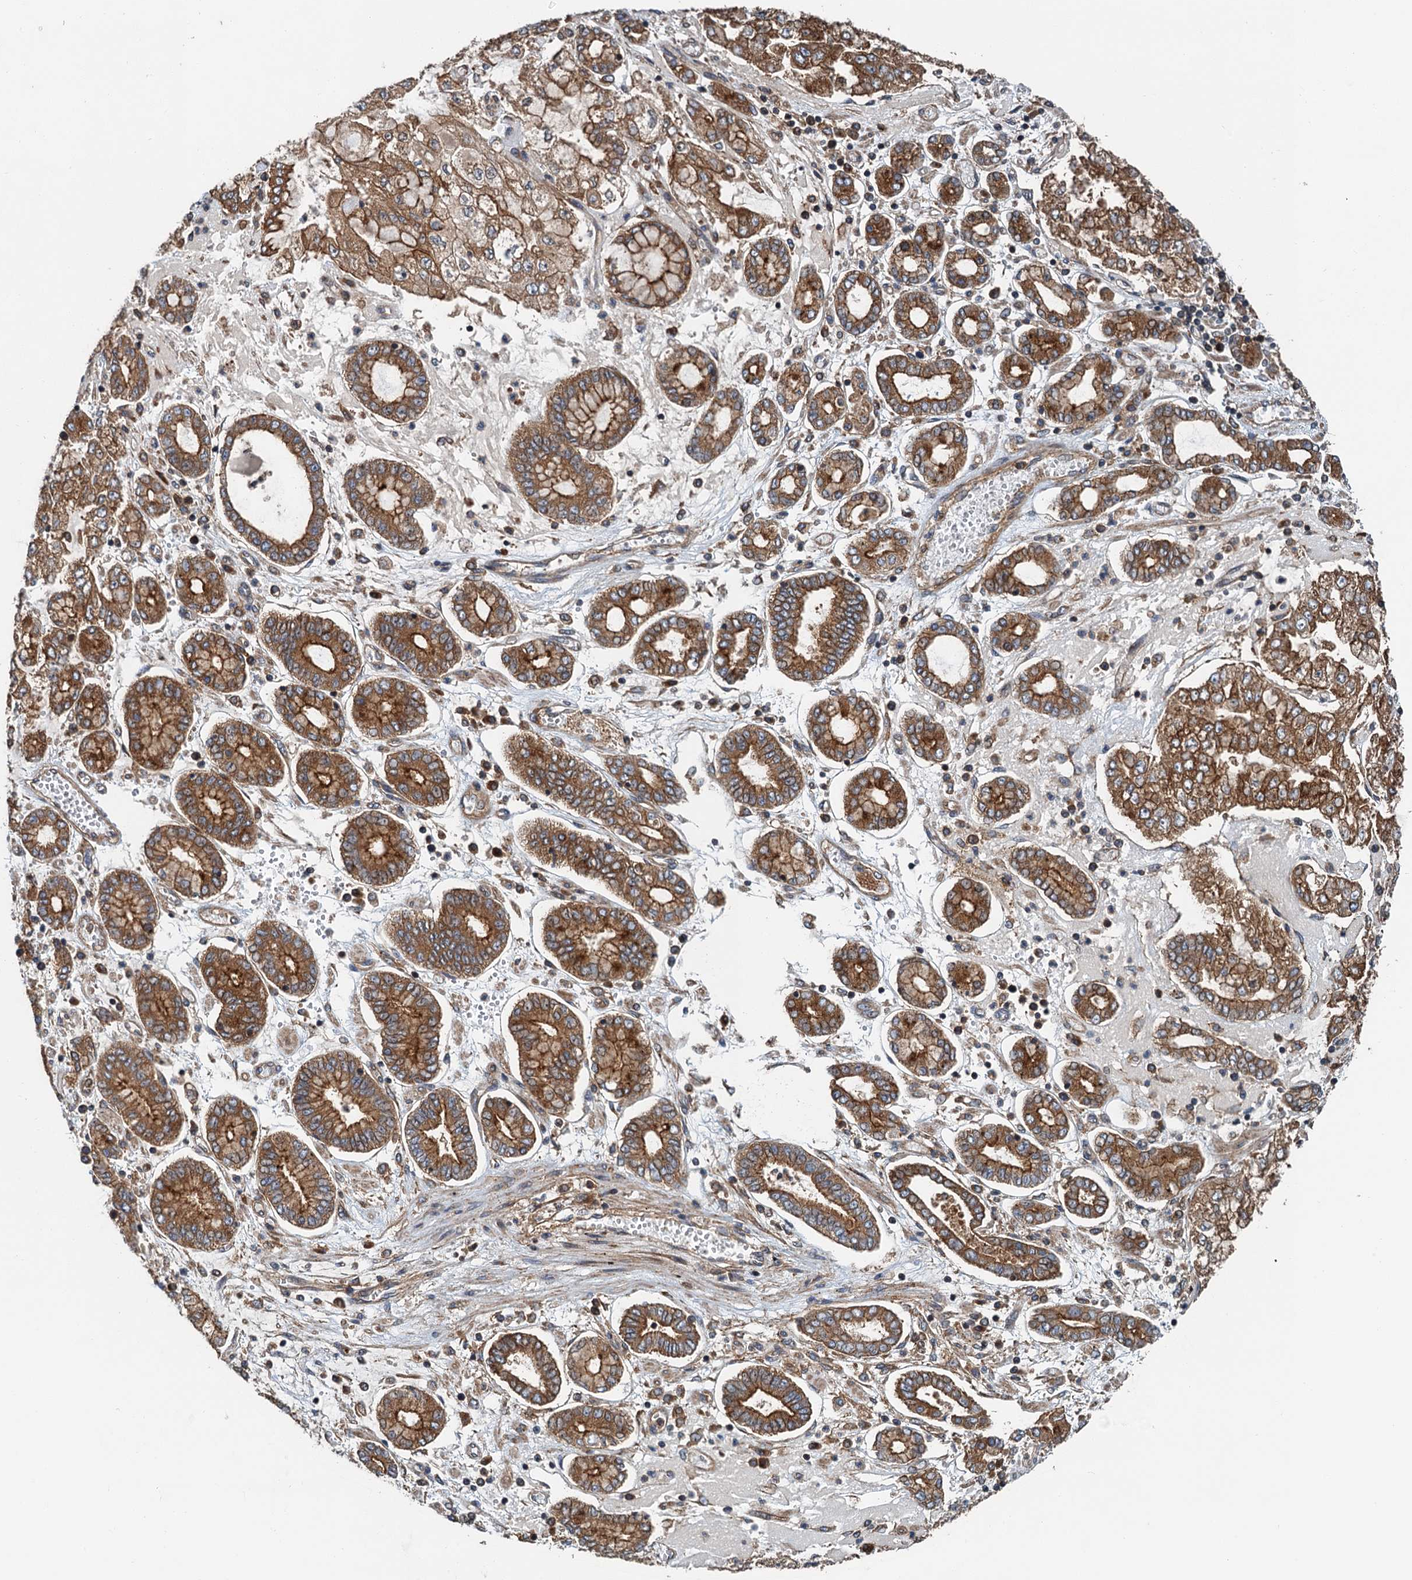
{"staining": {"intensity": "strong", "quantity": ">75%", "location": "cytoplasmic/membranous"}, "tissue": "stomach cancer", "cell_type": "Tumor cells", "image_type": "cancer", "snomed": [{"axis": "morphology", "description": "Adenocarcinoma, NOS"}, {"axis": "topography", "description": "Stomach"}], "caption": "A high-resolution histopathology image shows immunohistochemistry staining of stomach cancer (adenocarcinoma), which shows strong cytoplasmic/membranous positivity in approximately >75% of tumor cells.", "gene": "COG3", "patient": {"sex": "male", "age": 76}}